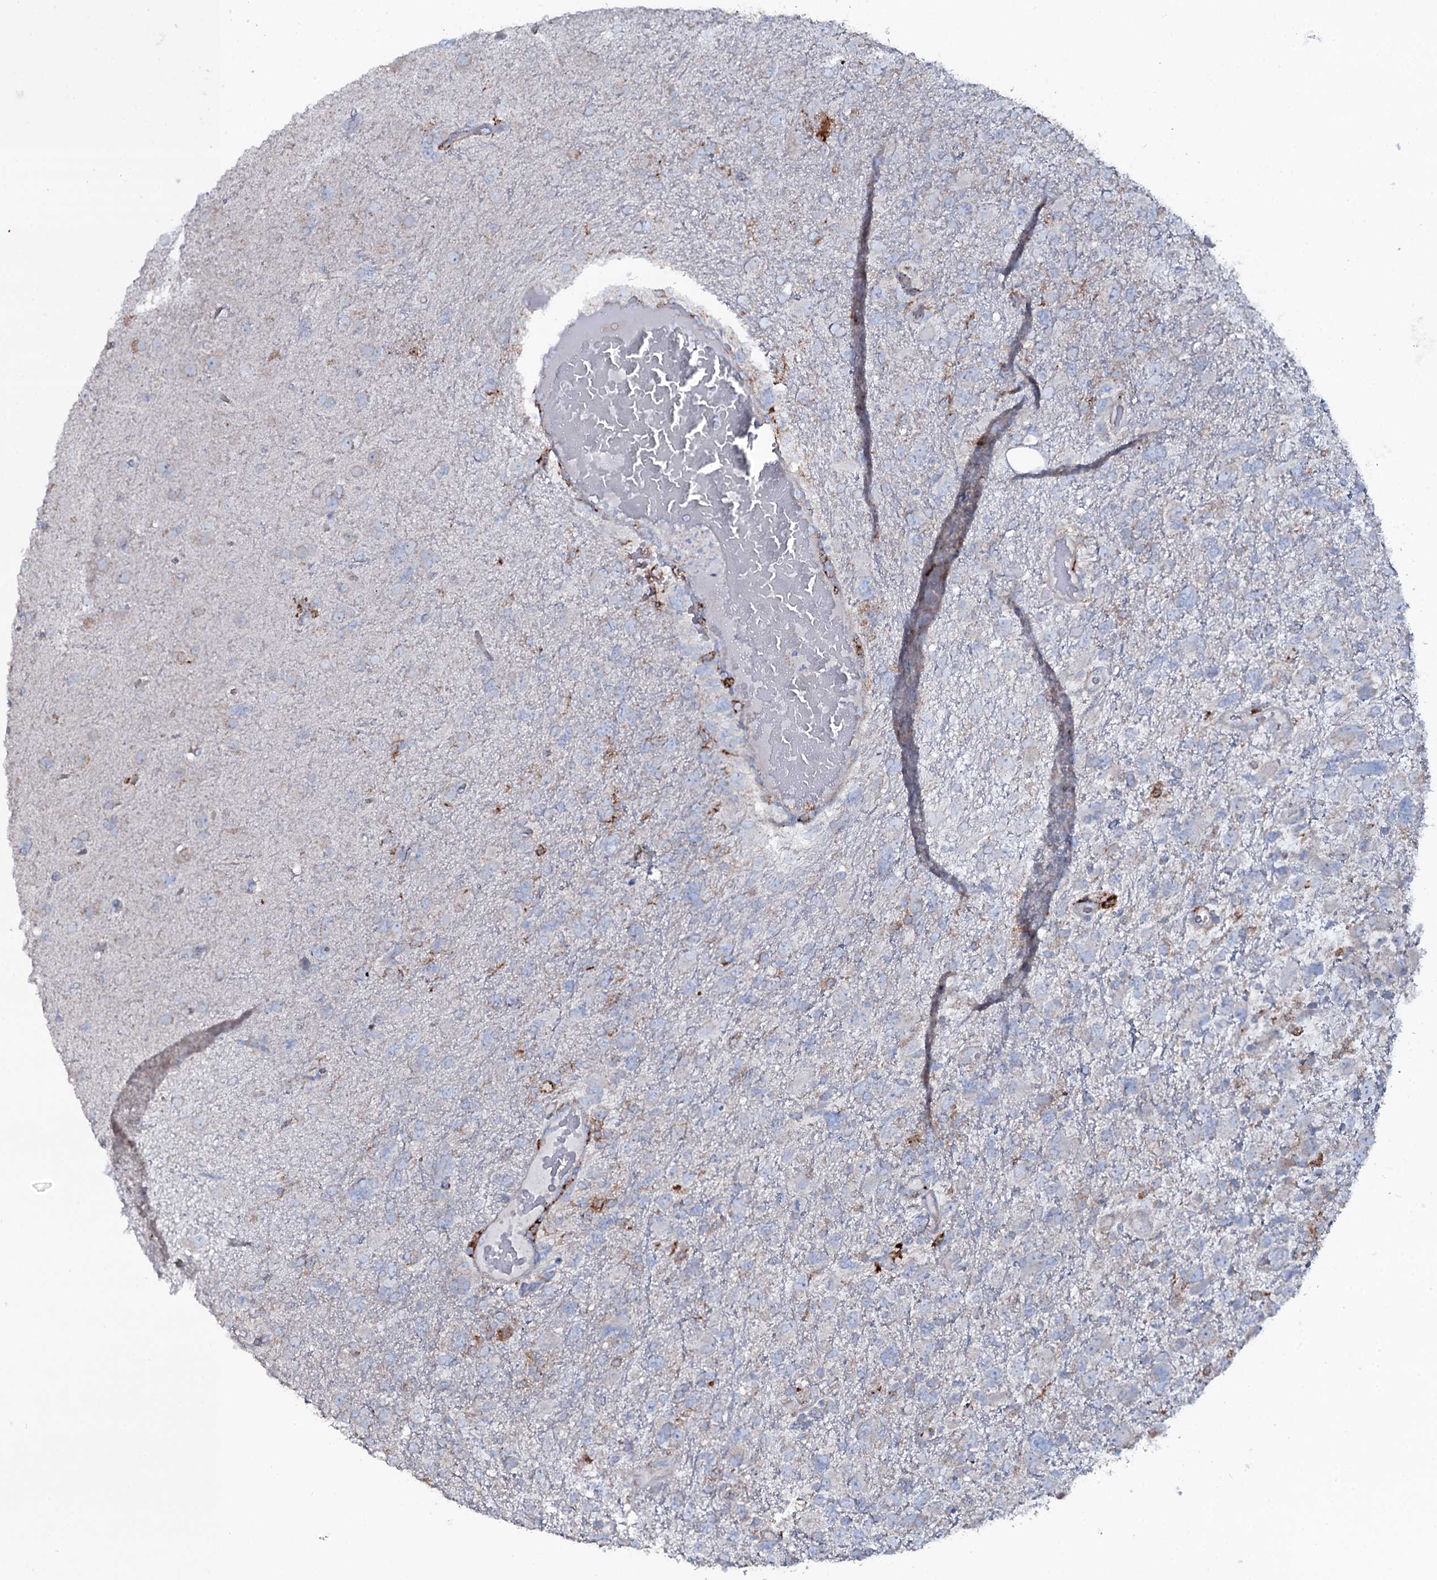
{"staining": {"intensity": "negative", "quantity": "none", "location": "none"}, "tissue": "glioma", "cell_type": "Tumor cells", "image_type": "cancer", "snomed": [{"axis": "morphology", "description": "Glioma, malignant, High grade"}, {"axis": "topography", "description": "Brain"}], "caption": "Tumor cells show no significant positivity in glioma.", "gene": "OSBPL2", "patient": {"sex": "male", "age": 61}}